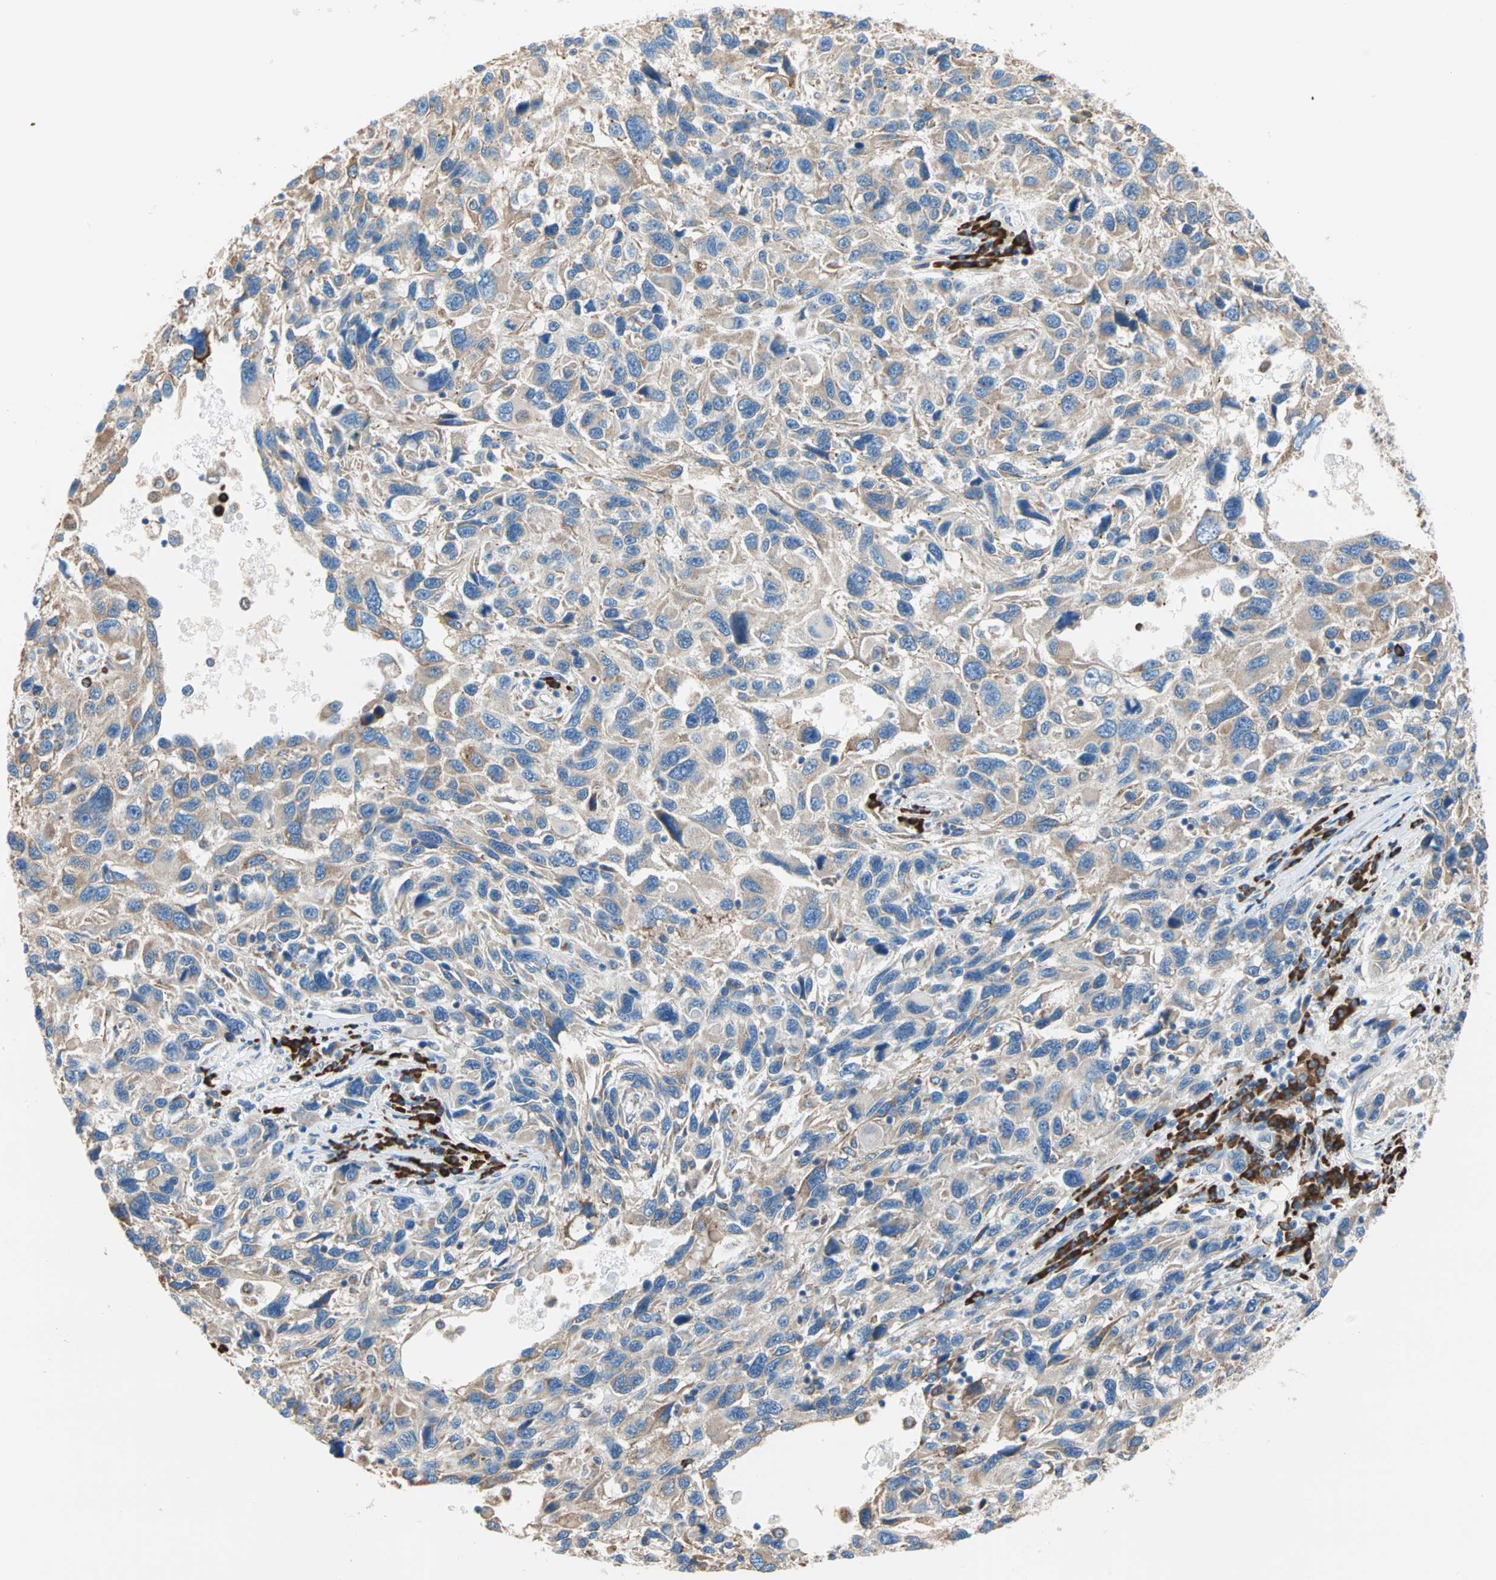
{"staining": {"intensity": "weak", "quantity": ">75%", "location": "cytoplasmic/membranous"}, "tissue": "melanoma", "cell_type": "Tumor cells", "image_type": "cancer", "snomed": [{"axis": "morphology", "description": "Malignant melanoma, NOS"}, {"axis": "topography", "description": "Skin"}], "caption": "Weak cytoplasmic/membranous expression is present in approximately >75% of tumor cells in melanoma. The protein of interest is stained brown, and the nuclei are stained in blue (DAB (3,3'-diaminobenzidine) IHC with brightfield microscopy, high magnification).", "gene": "PLCXD1", "patient": {"sex": "male", "age": 53}}